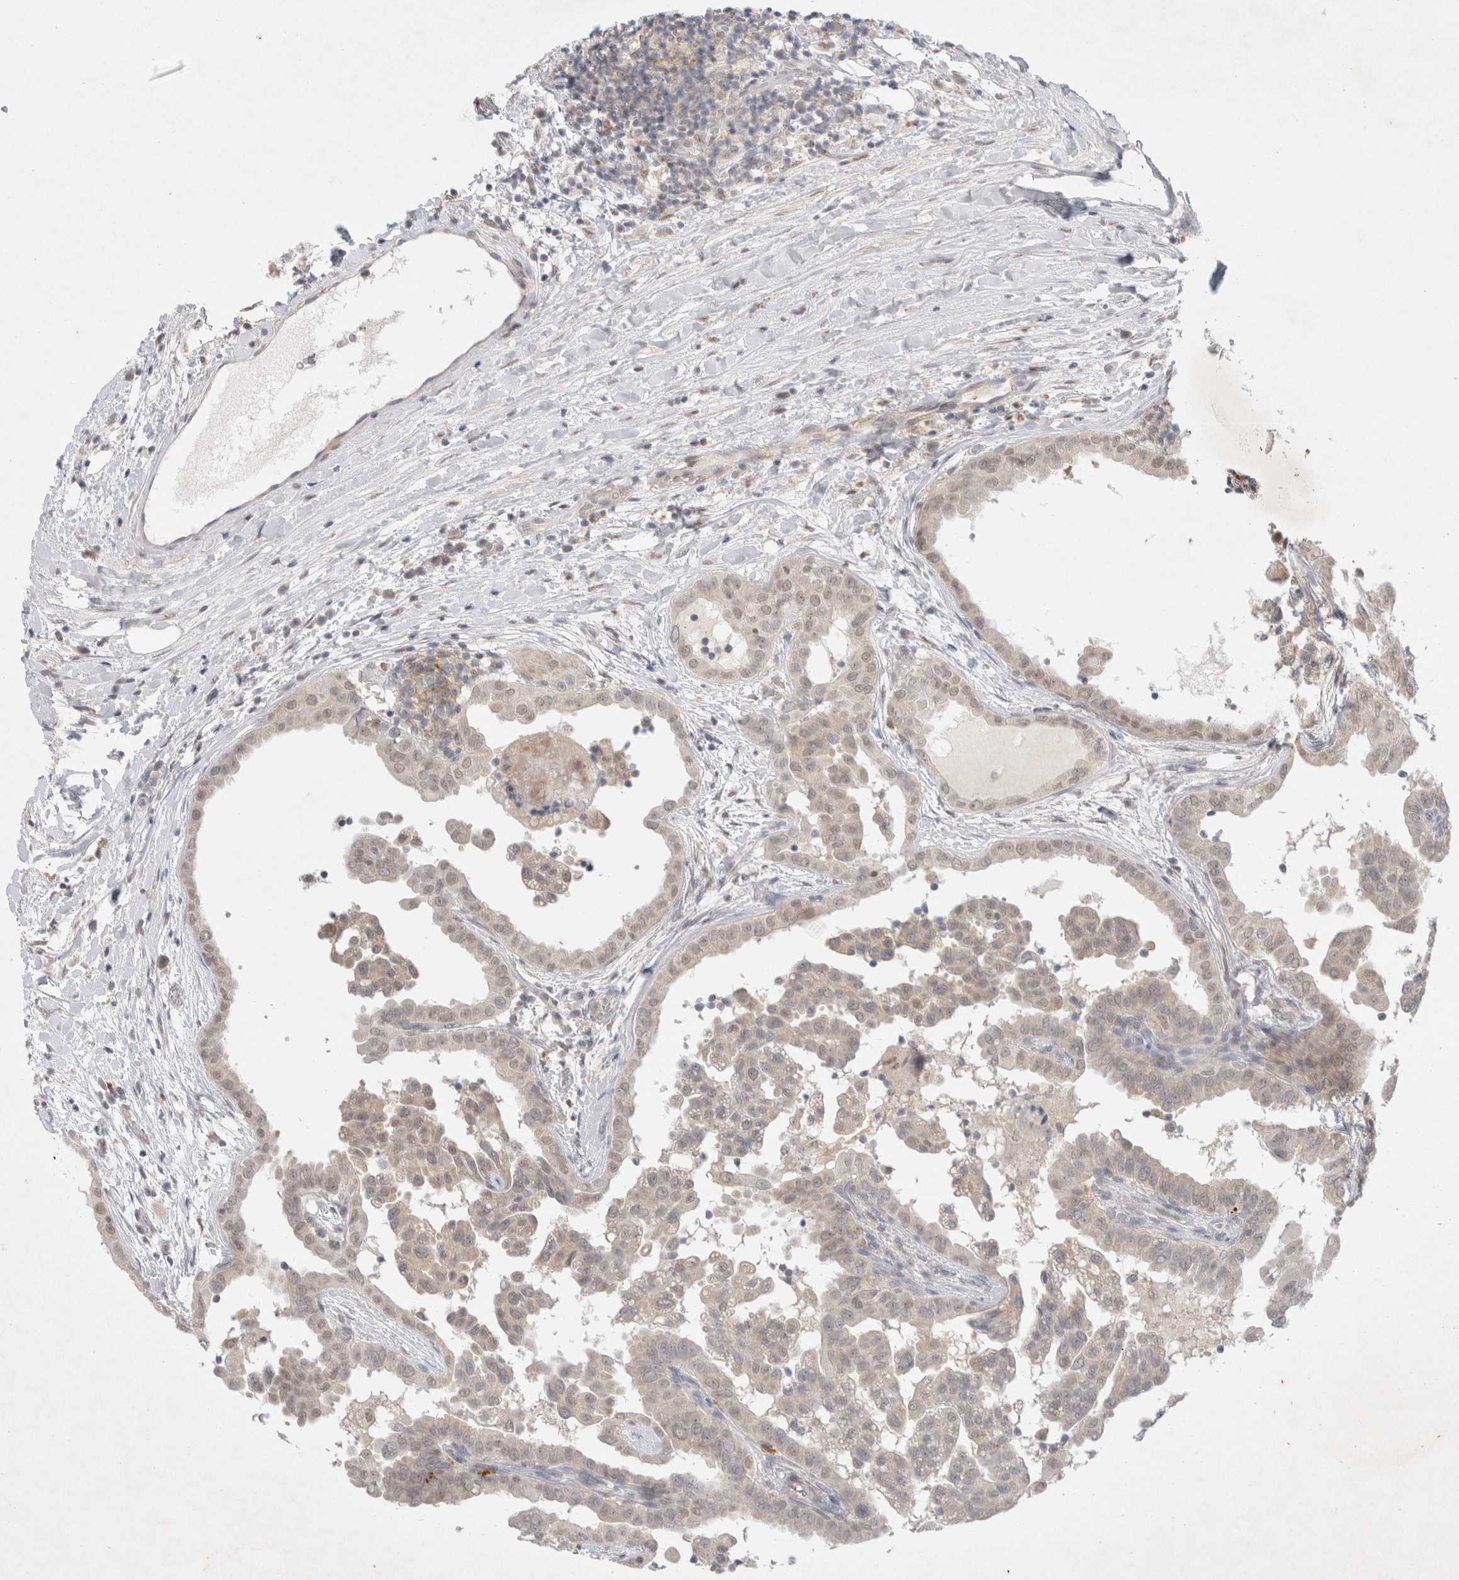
{"staining": {"intensity": "weak", "quantity": "25%-75%", "location": "nuclear"}, "tissue": "thyroid cancer", "cell_type": "Tumor cells", "image_type": "cancer", "snomed": [{"axis": "morphology", "description": "Papillary adenocarcinoma, NOS"}, {"axis": "topography", "description": "Thyroid gland"}], "caption": "Immunohistochemical staining of human papillary adenocarcinoma (thyroid) demonstrates weak nuclear protein staining in about 25%-75% of tumor cells. The staining is performed using DAB brown chromogen to label protein expression. The nuclei are counter-stained blue using hematoxylin.", "gene": "FBXO42", "patient": {"sex": "male", "age": 33}}